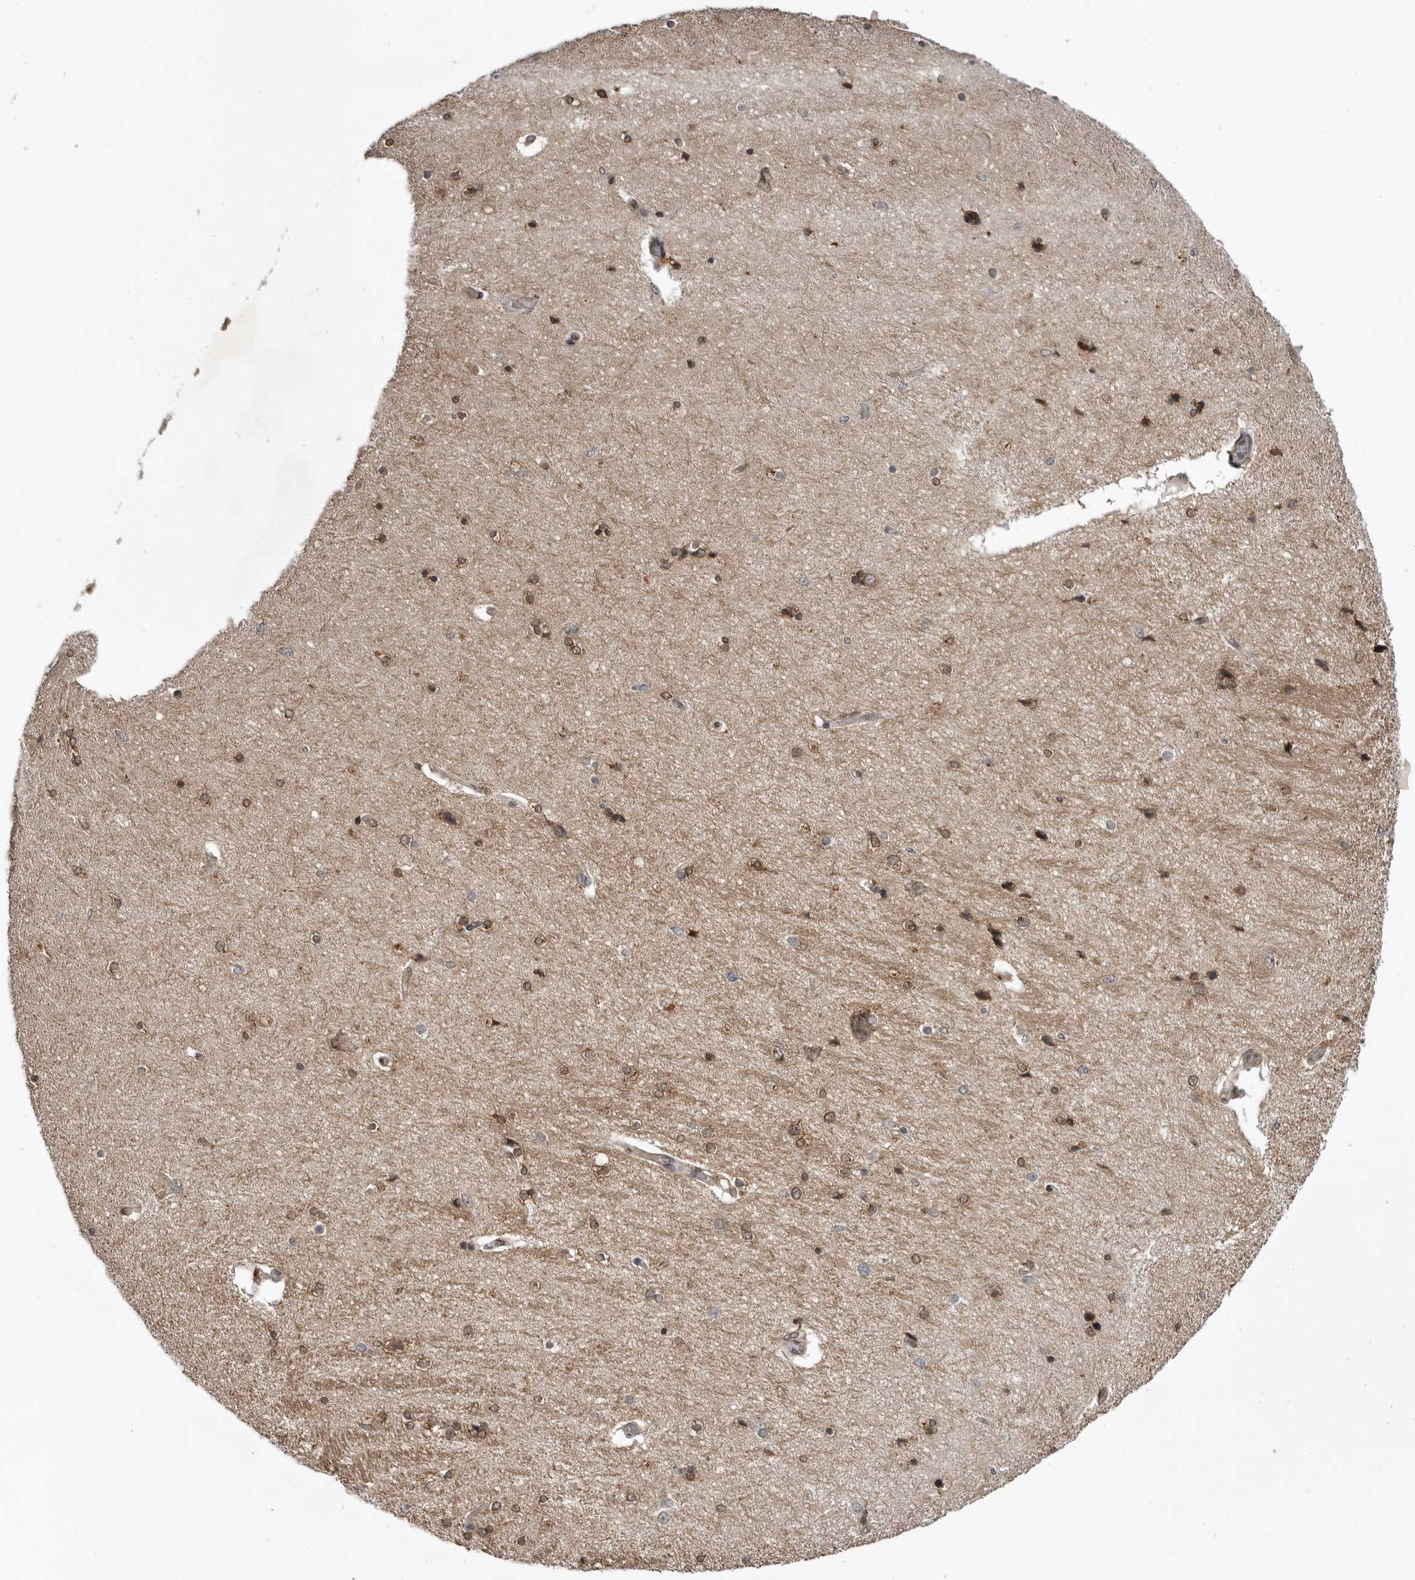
{"staining": {"intensity": "moderate", "quantity": "25%-75%", "location": "cytoplasmic/membranous,nuclear"}, "tissue": "hippocampus", "cell_type": "Glial cells", "image_type": "normal", "snomed": [{"axis": "morphology", "description": "Normal tissue, NOS"}, {"axis": "topography", "description": "Hippocampus"}], "caption": "Immunohistochemical staining of benign hippocampus reveals medium levels of moderate cytoplasmic/membranous,nuclear staining in approximately 25%-75% of glial cells. Nuclei are stained in blue.", "gene": "SNX16", "patient": {"sex": "female", "age": 54}}